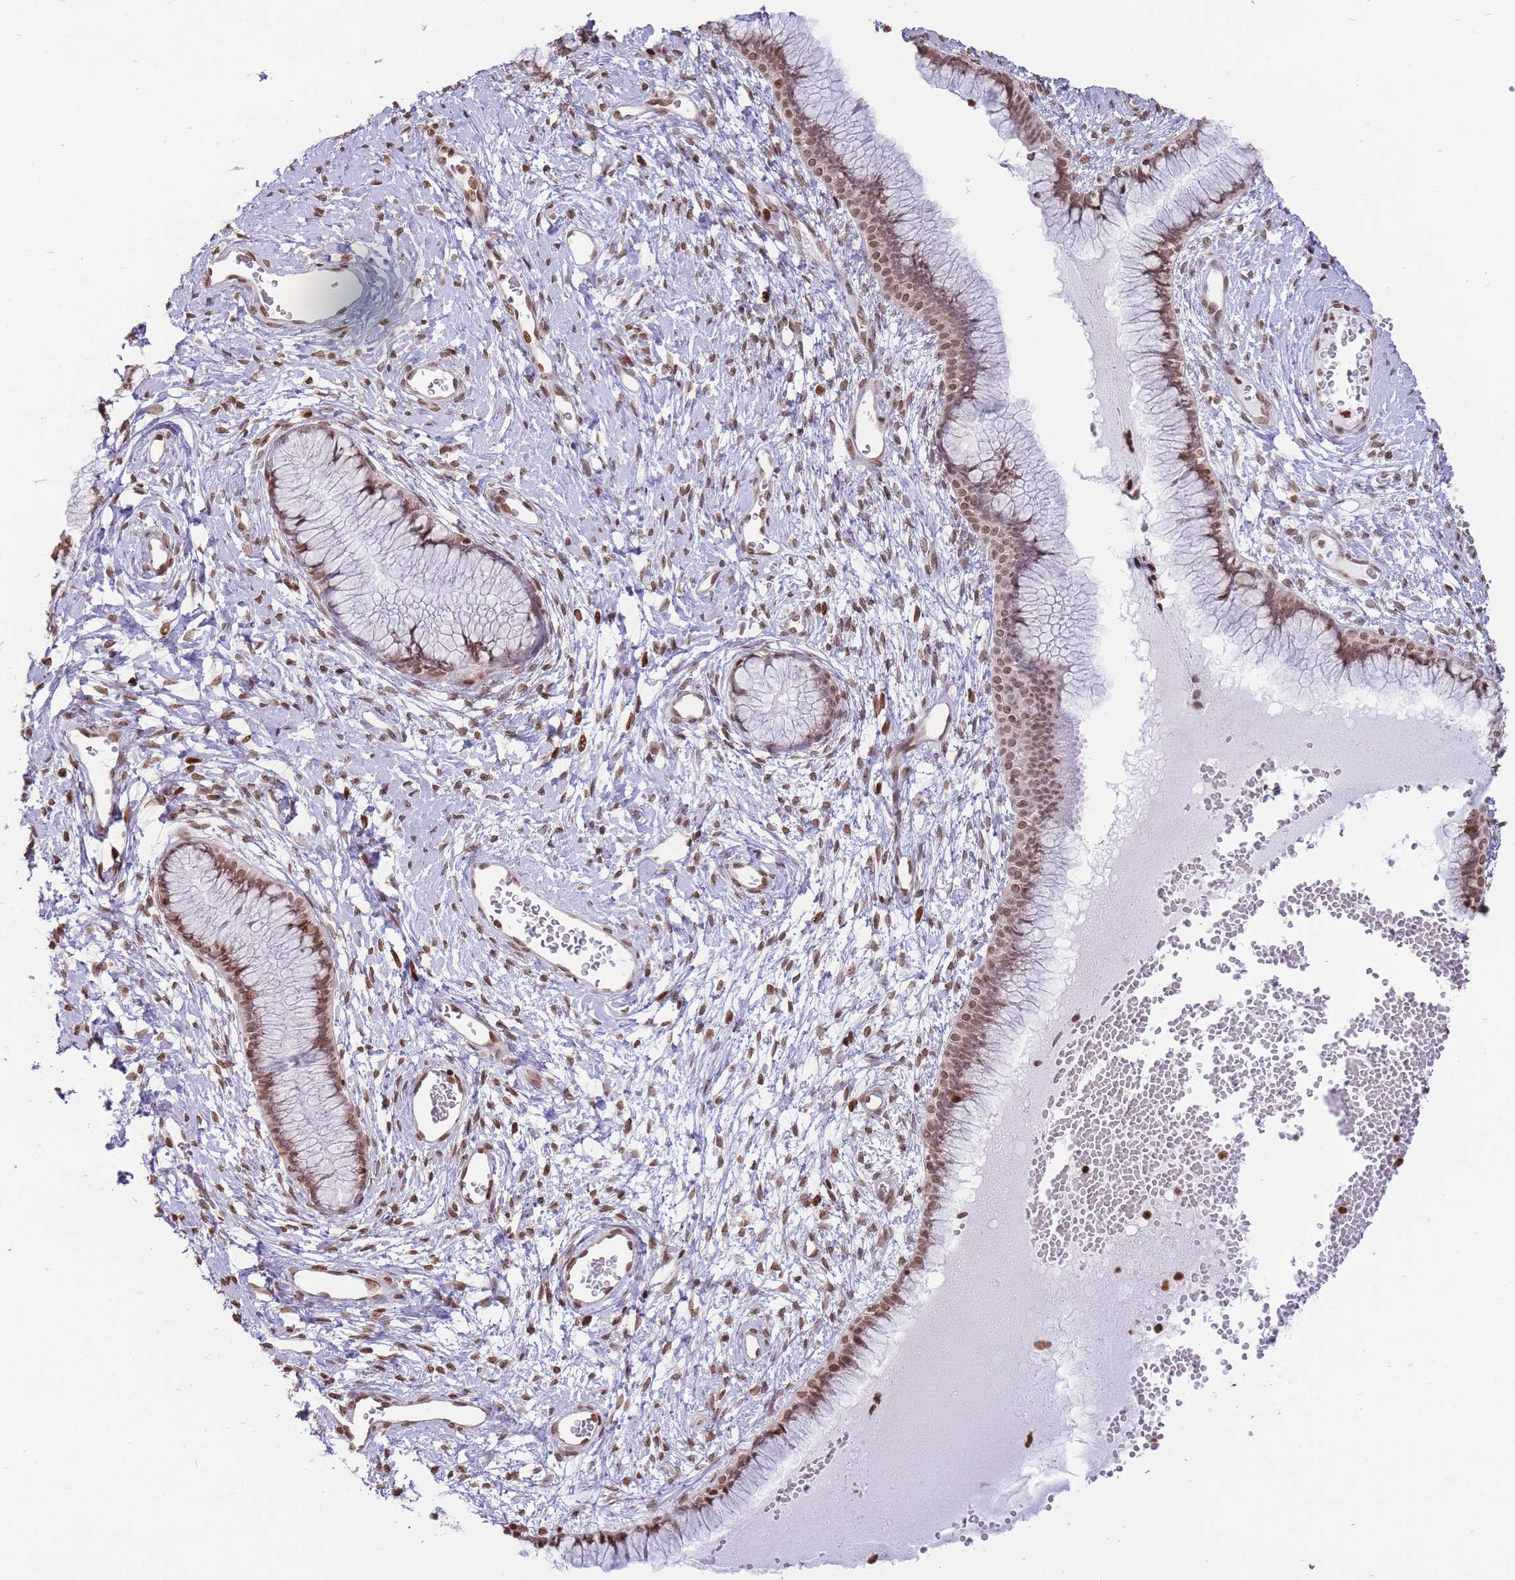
{"staining": {"intensity": "moderate", "quantity": ">75%", "location": "nuclear"}, "tissue": "cervix", "cell_type": "Glandular cells", "image_type": "normal", "snomed": [{"axis": "morphology", "description": "Normal tissue, NOS"}, {"axis": "topography", "description": "Cervix"}], "caption": "Glandular cells display moderate nuclear expression in approximately >75% of cells in benign cervix.", "gene": "SHISAL1", "patient": {"sex": "female", "age": 42}}